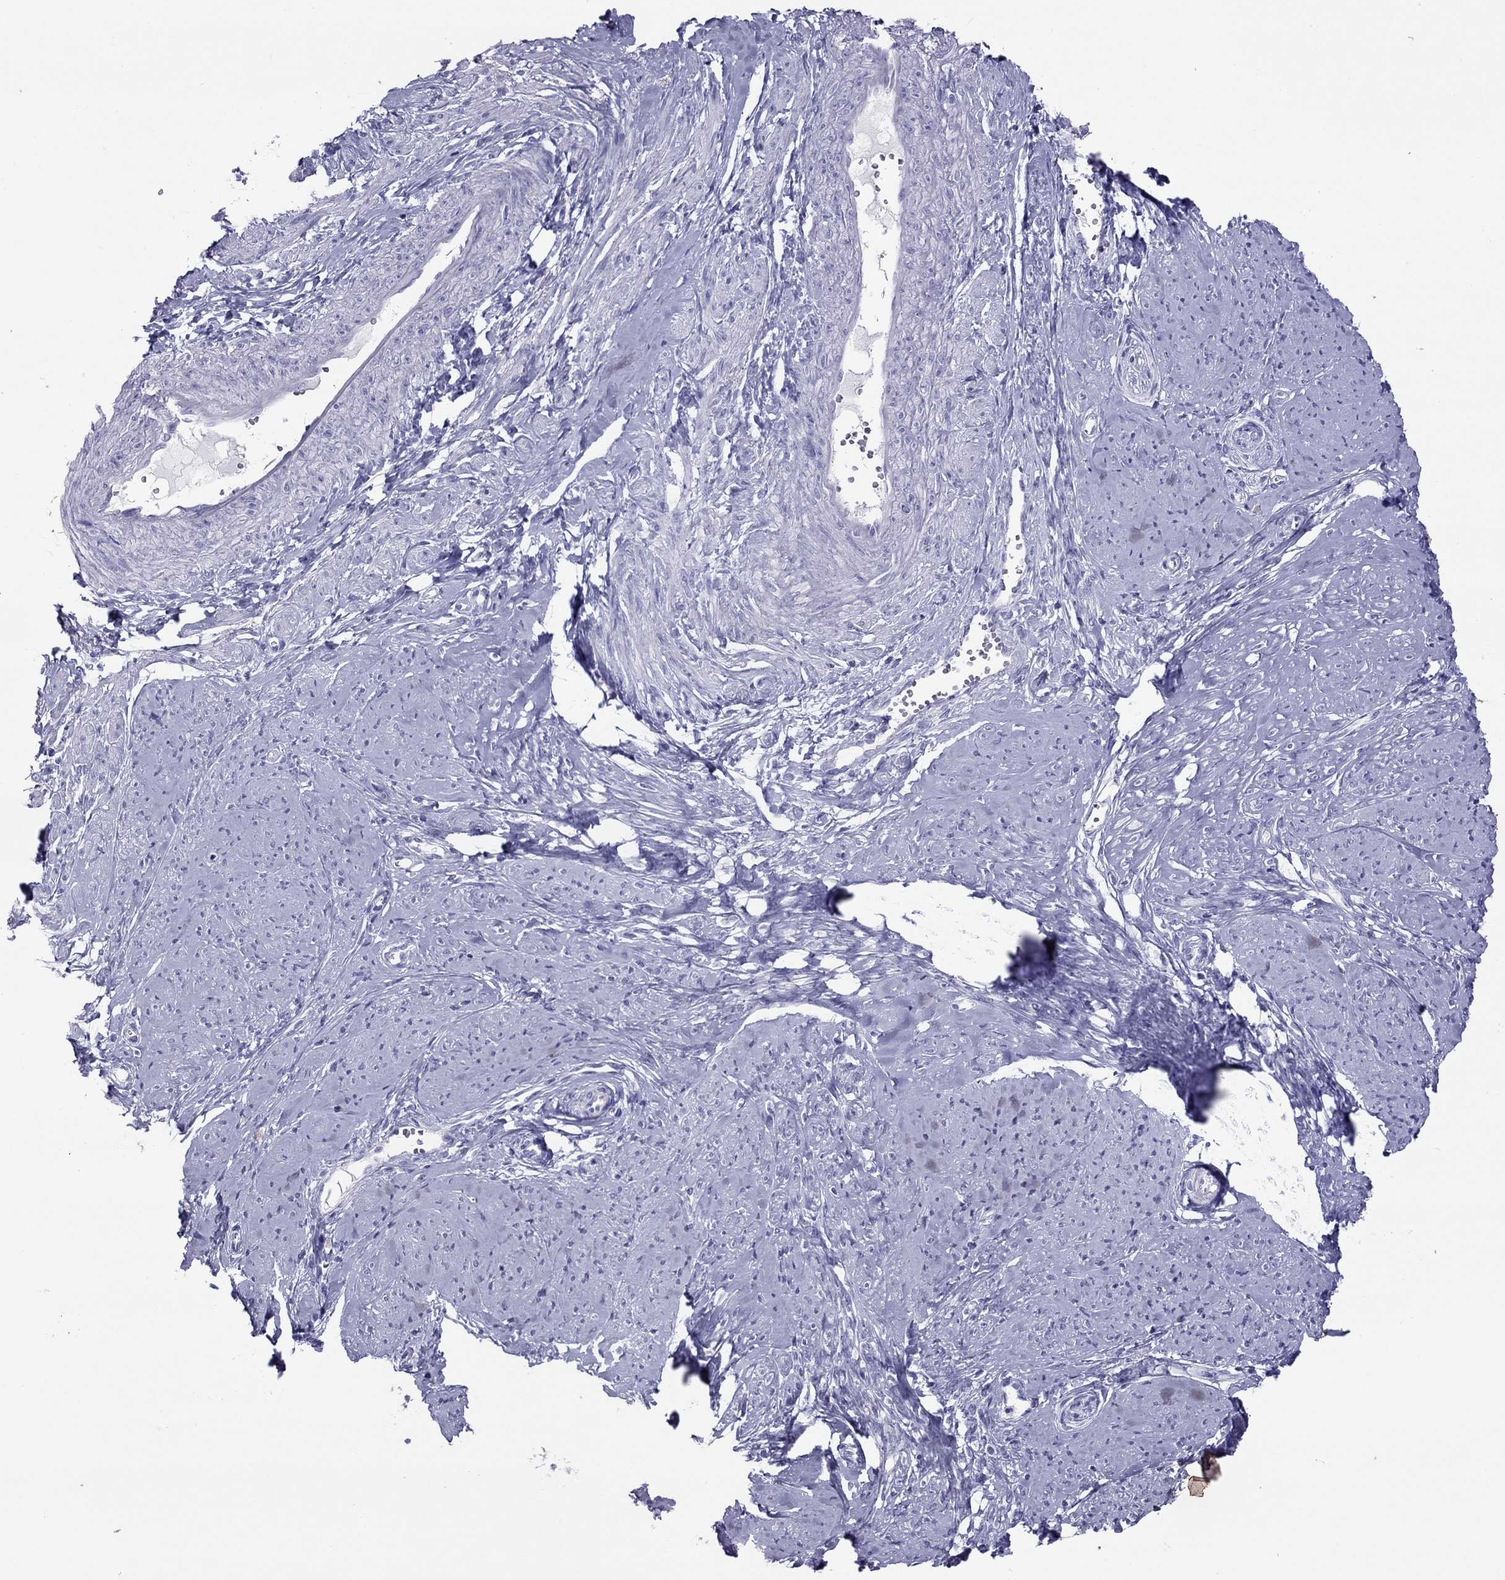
{"staining": {"intensity": "negative", "quantity": "none", "location": "none"}, "tissue": "smooth muscle", "cell_type": "Smooth muscle cells", "image_type": "normal", "snomed": [{"axis": "morphology", "description": "Normal tissue, NOS"}, {"axis": "topography", "description": "Smooth muscle"}], "caption": "Image shows no significant protein staining in smooth muscle cells of normal smooth muscle.", "gene": "MAEL", "patient": {"sex": "female", "age": 48}}